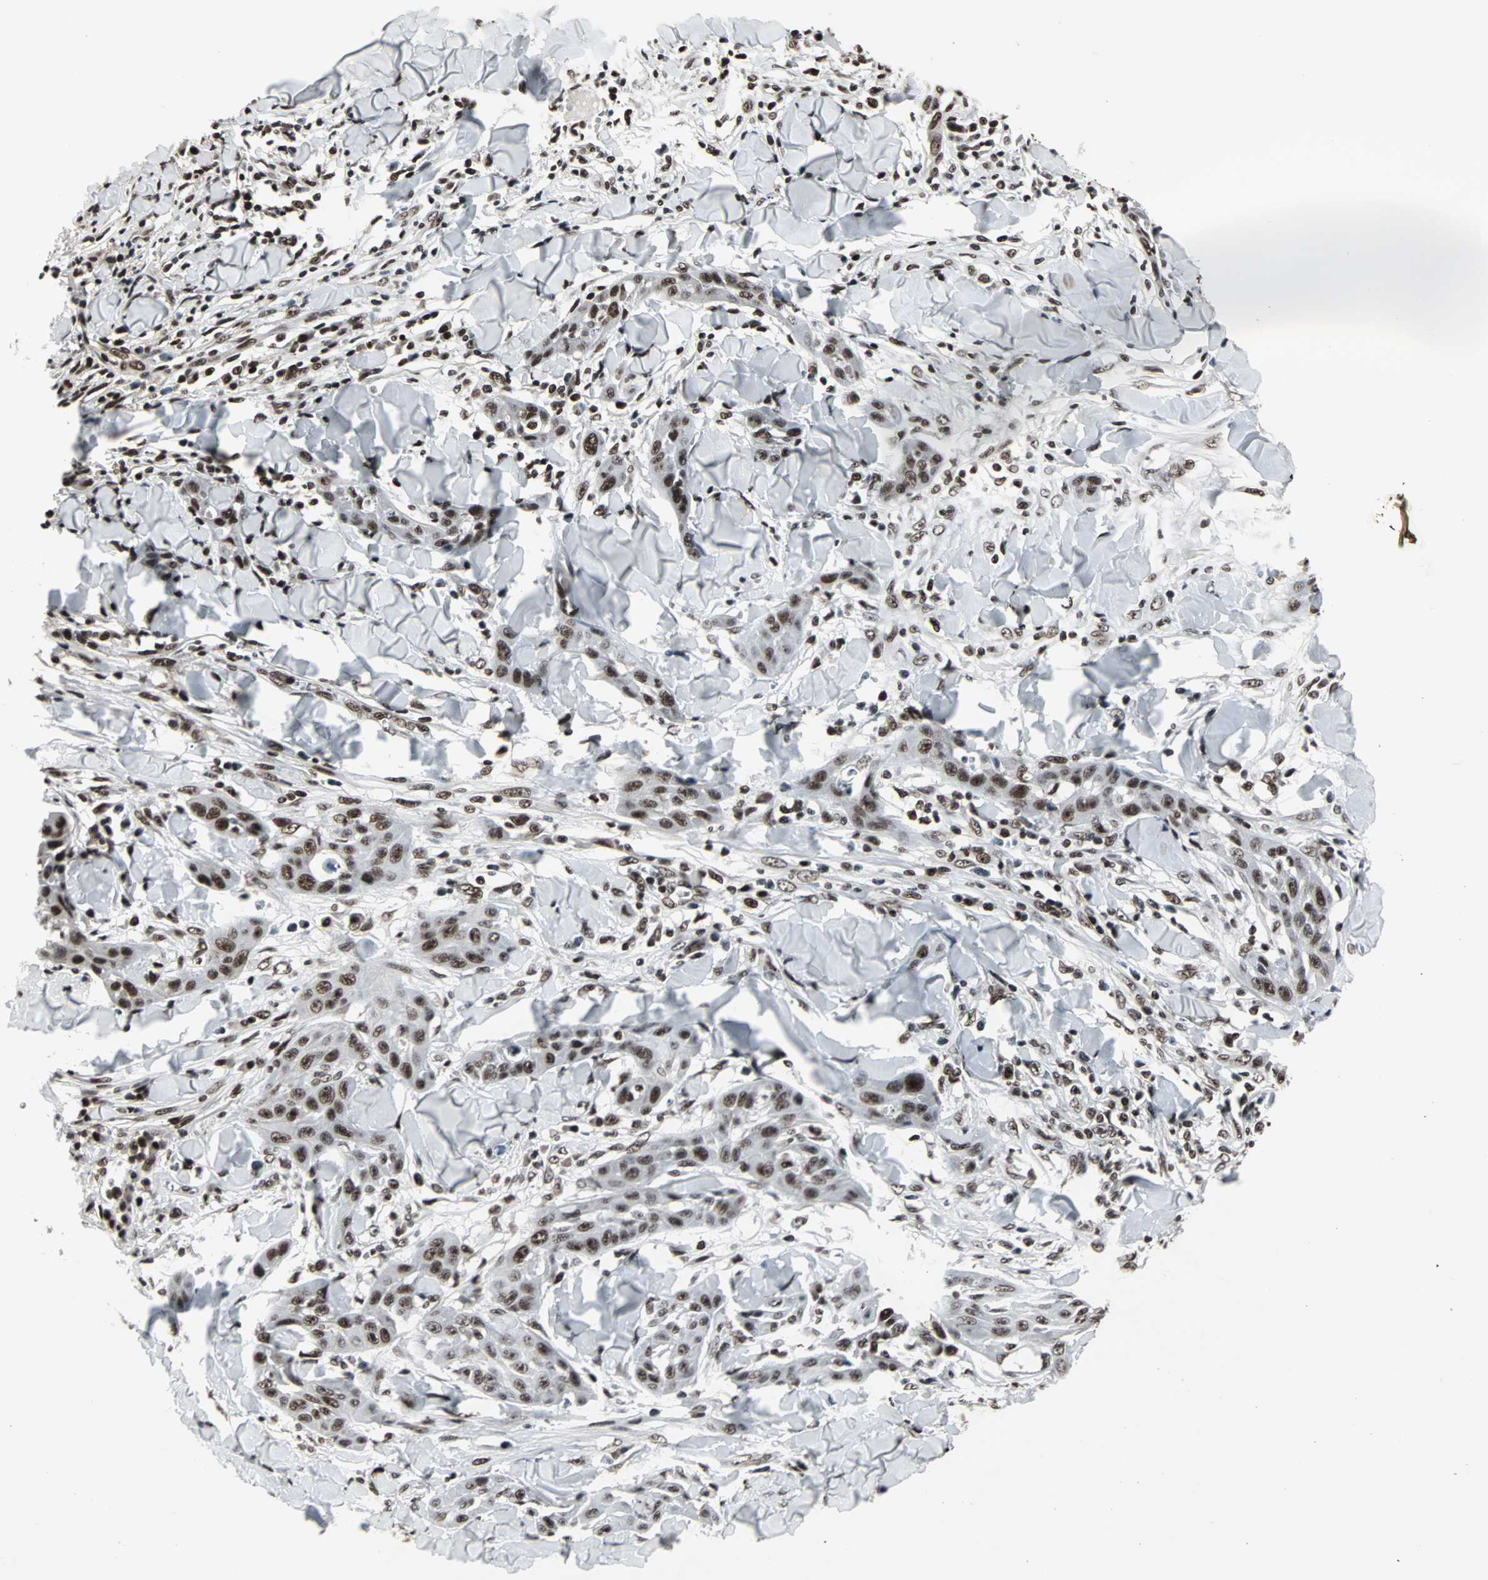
{"staining": {"intensity": "strong", "quantity": ">75%", "location": "nuclear"}, "tissue": "skin cancer", "cell_type": "Tumor cells", "image_type": "cancer", "snomed": [{"axis": "morphology", "description": "Squamous cell carcinoma, NOS"}, {"axis": "topography", "description": "Skin"}], "caption": "Skin cancer stained for a protein demonstrates strong nuclear positivity in tumor cells. (Brightfield microscopy of DAB IHC at high magnification).", "gene": "PNKP", "patient": {"sex": "male", "age": 24}}